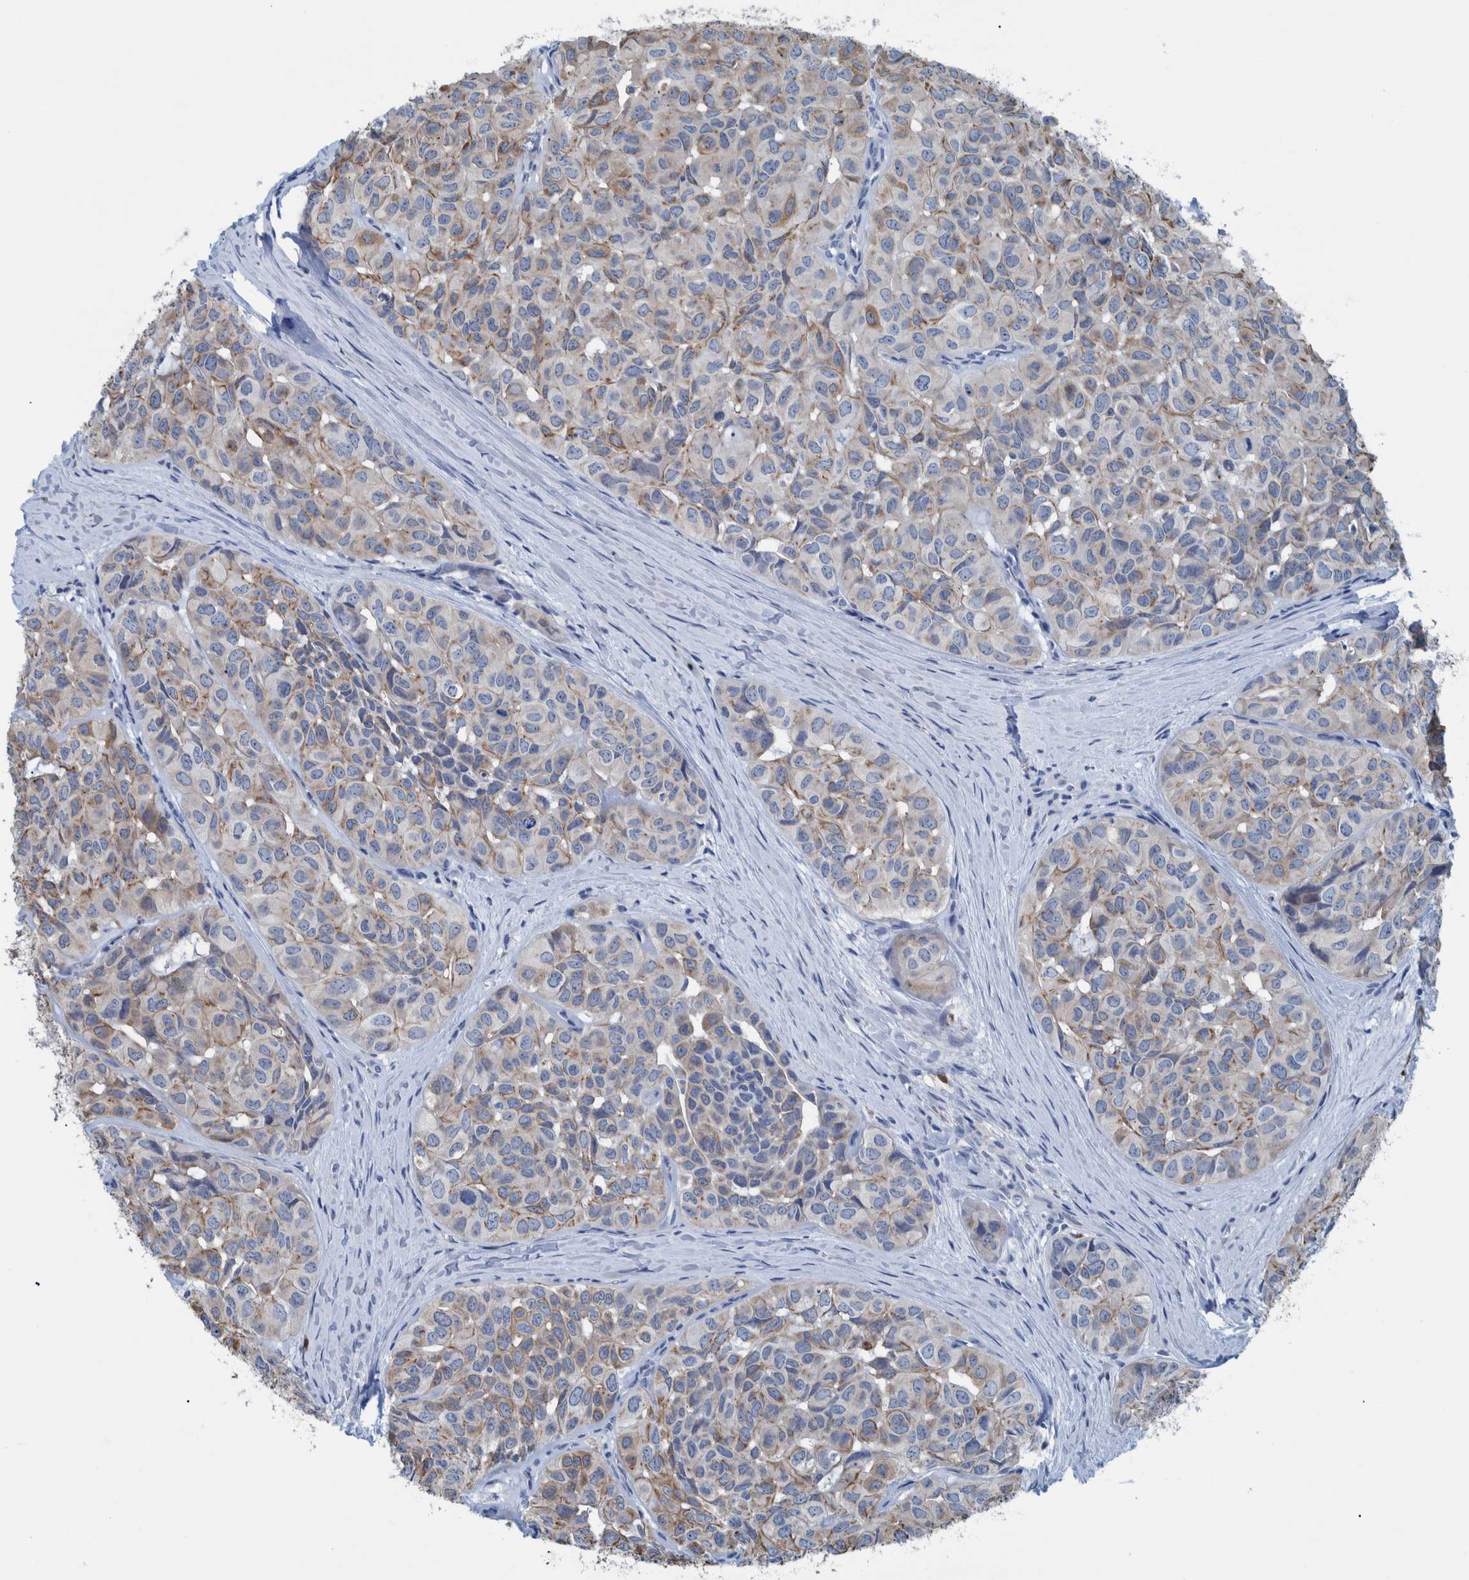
{"staining": {"intensity": "moderate", "quantity": "25%-75%", "location": "cytoplasmic/membranous"}, "tissue": "head and neck cancer", "cell_type": "Tumor cells", "image_type": "cancer", "snomed": [{"axis": "morphology", "description": "Adenocarcinoma, NOS"}, {"axis": "topography", "description": "Salivary gland, NOS"}, {"axis": "topography", "description": "Head-Neck"}], "caption": "IHC staining of adenocarcinoma (head and neck), which exhibits medium levels of moderate cytoplasmic/membranous staining in approximately 25%-75% of tumor cells indicating moderate cytoplasmic/membranous protein expression. The staining was performed using DAB (brown) for protein detection and nuclei were counterstained in hematoxylin (blue).", "gene": "IDO1", "patient": {"sex": "female", "age": 76}}